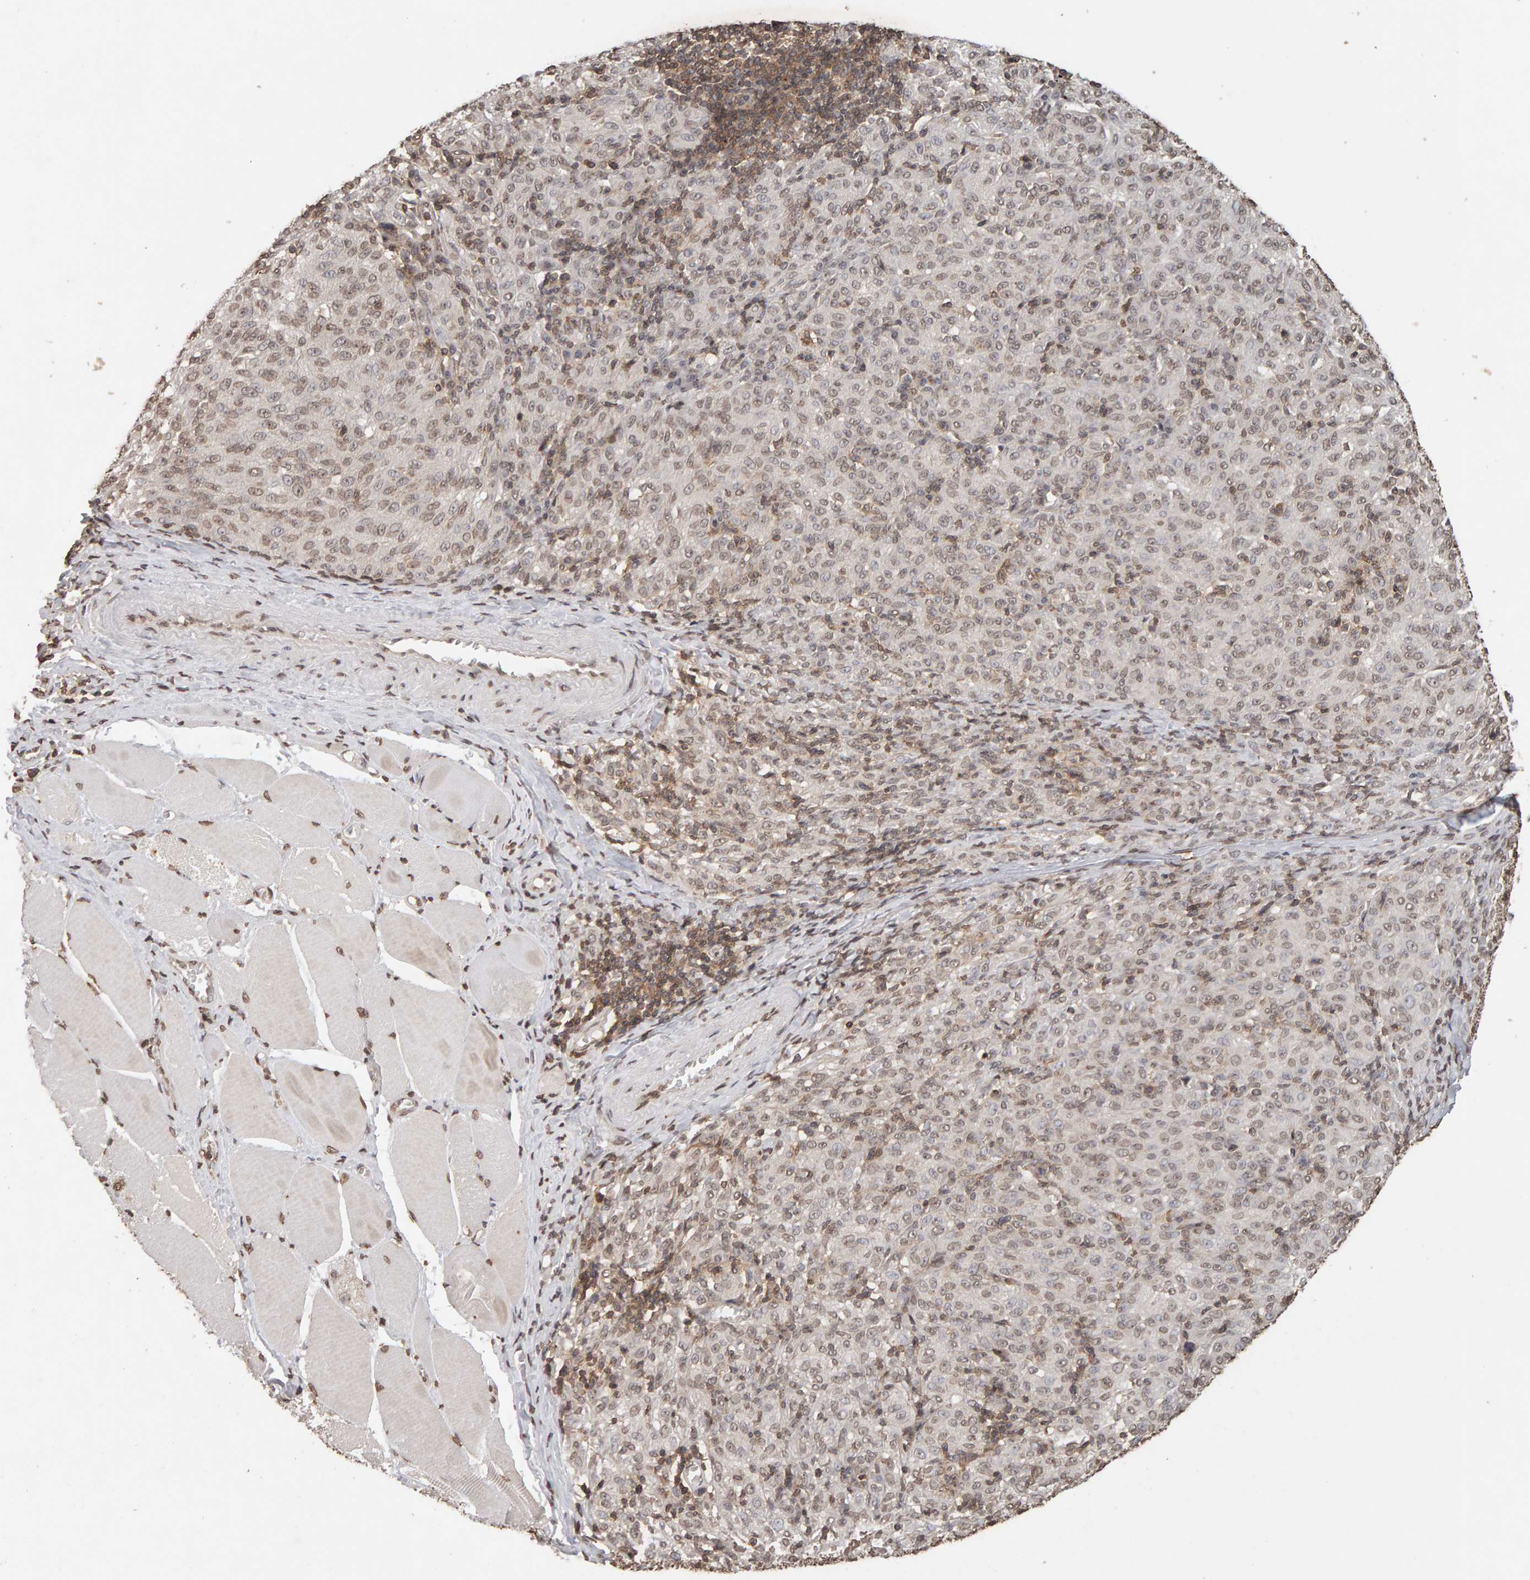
{"staining": {"intensity": "weak", "quantity": ">75%", "location": "nuclear"}, "tissue": "melanoma", "cell_type": "Tumor cells", "image_type": "cancer", "snomed": [{"axis": "morphology", "description": "Malignant melanoma, NOS"}, {"axis": "topography", "description": "Skin"}], "caption": "Immunohistochemistry (IHC) image of neoplastic tissue: melanoma stained using IHC displays low levels of weak protein expression localized specifically in the nuclear of tumor cells, appearing as a nuclear brown color.", "gene": "DNAJB5", "patient": {"sex": "female", "age": 72}}